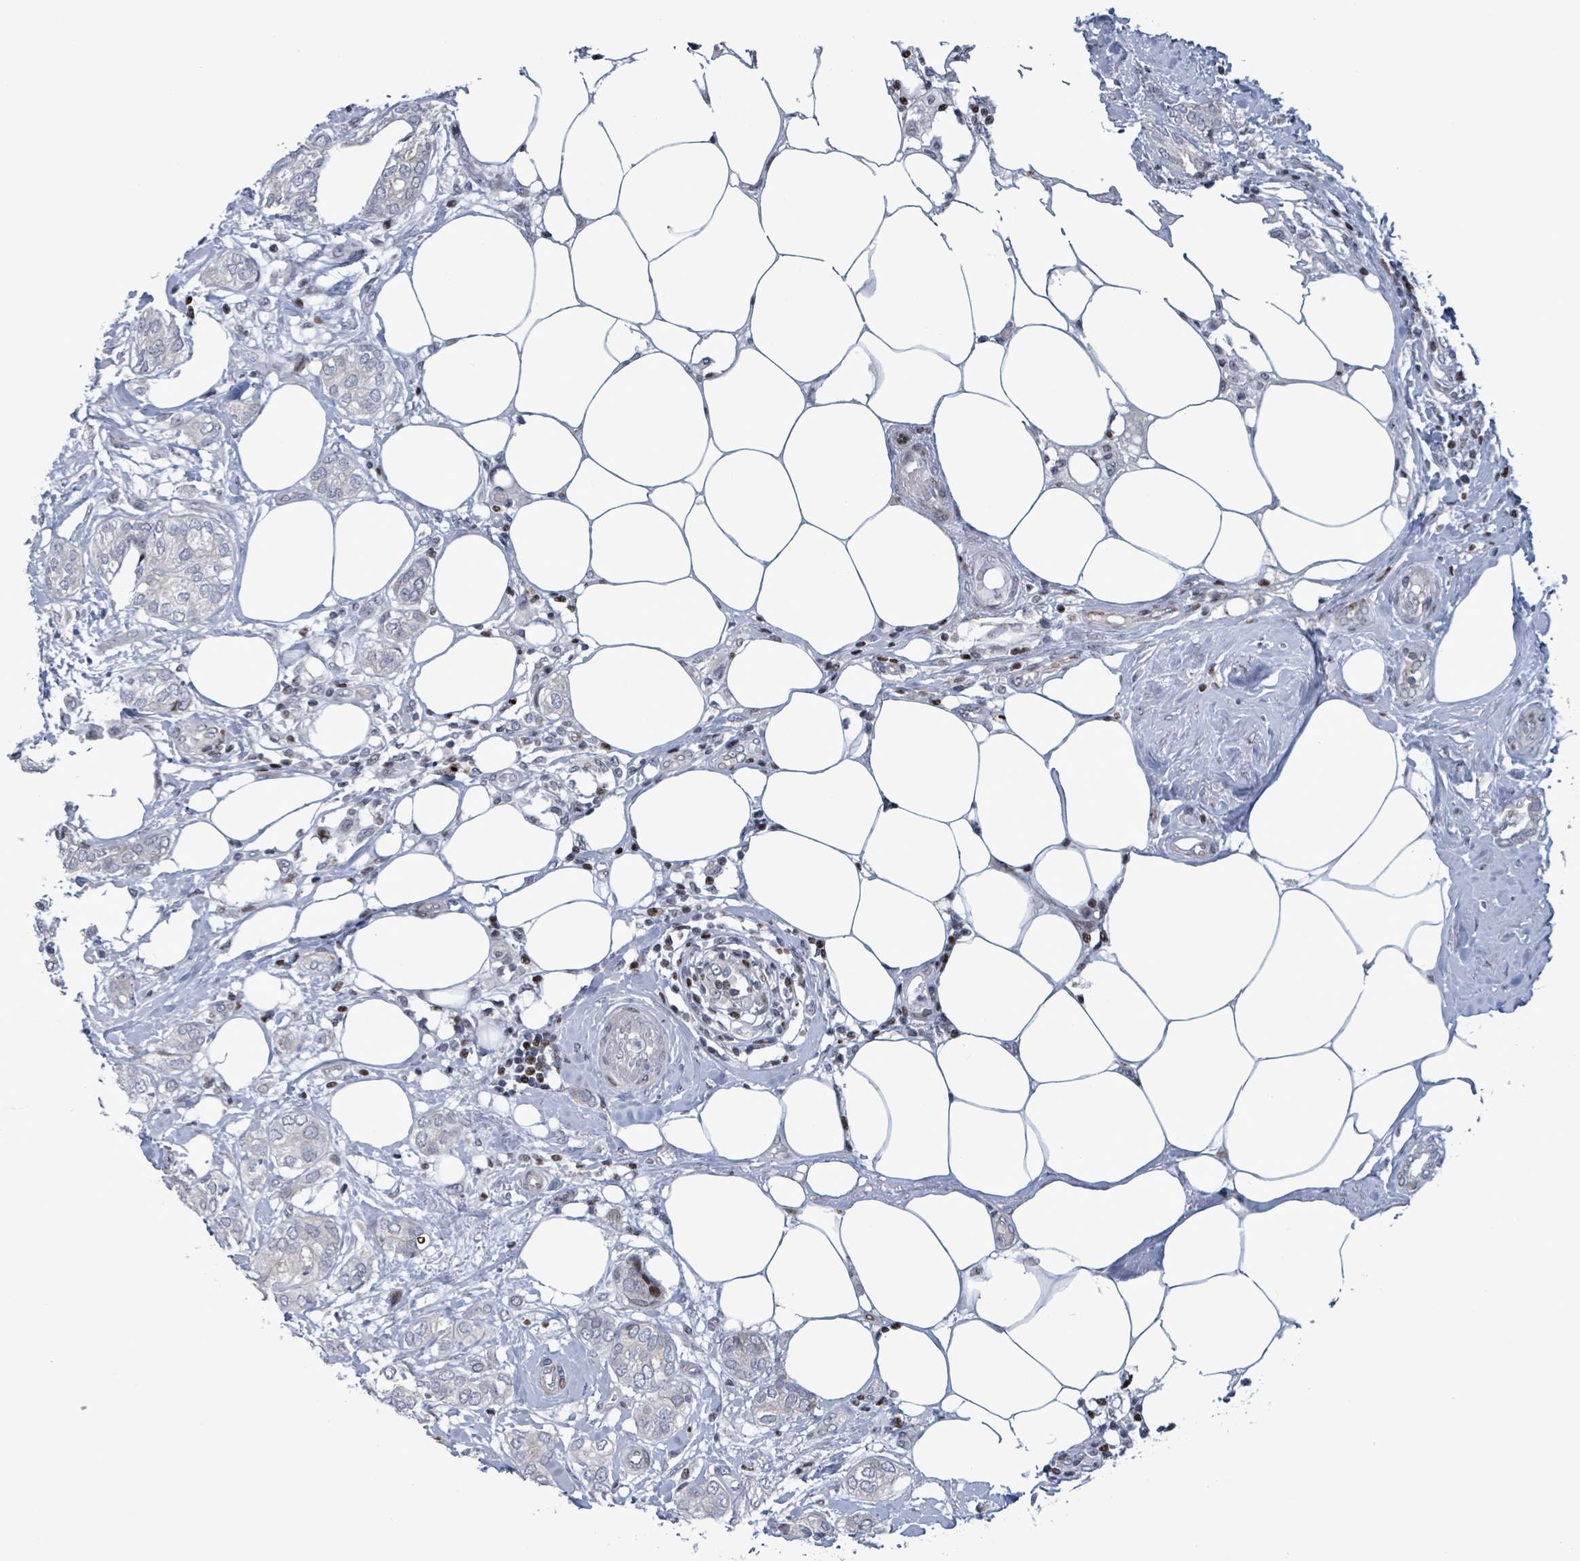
{"staining": {"intensity": "negative", "quantity": "none", "location": "none"}, "tissue": "breast cancer", "cell_type": "Tumor cells", "image_type": "cancer", "snomed": [{"axis": "morphology", "description": "Duct carcinoma"}, {"axis": "topography", "description": "Breast"}], "caption": "IHC histopathology image of neoplastic tissue: human breast cancer (intraductal carcinoma) stained with DAB (3,3'-diaminobenzidine) demonstrates no significant protein staining in tumor cells. (DAB immunohistochemistry visualized using brightfield microscopy, high magnification).", "gene": "FNDC4", "patient": {"sex": "female", "age": 73}}